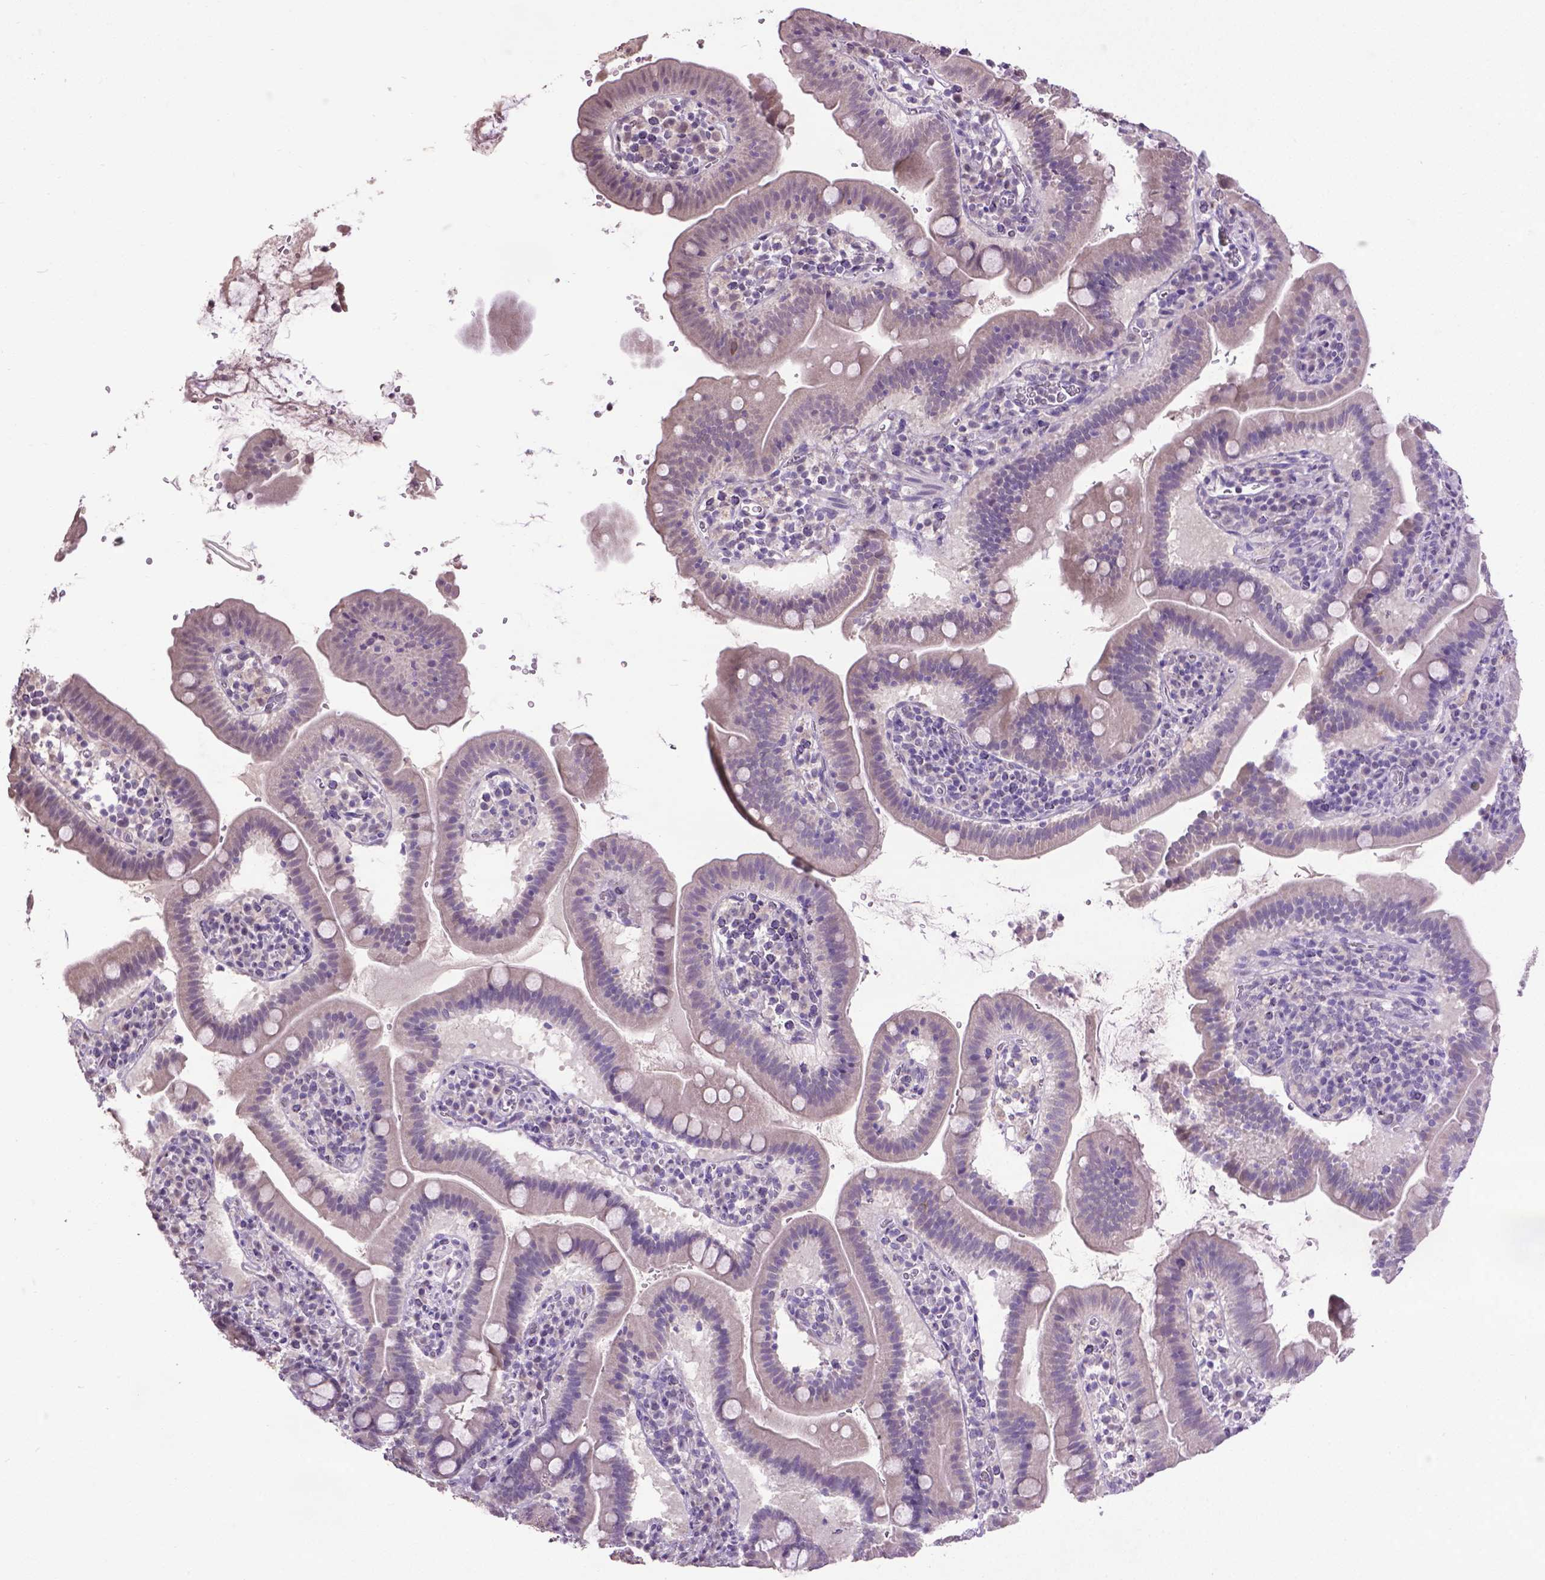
{"staining": {"intensity": "negative", "quantity": "none", "location": "none"}, "tissue": "small intestine", "cell_type": "Glandular cells", "image_type": "normal", "snomed": [{"axis": "morphology", "description": "Normal tissue, NOS"}, {"axis": "topography", "description": "Small intestine"}], "caption": "High magnification brightfield microscopy of unremarkable small intestine stained with DAB (brown) and counterstained with hematoxylin (blue): glandular cells show no significant expression.", "gene": "CPM", "patient": {"sex": "male", "age": 26}}